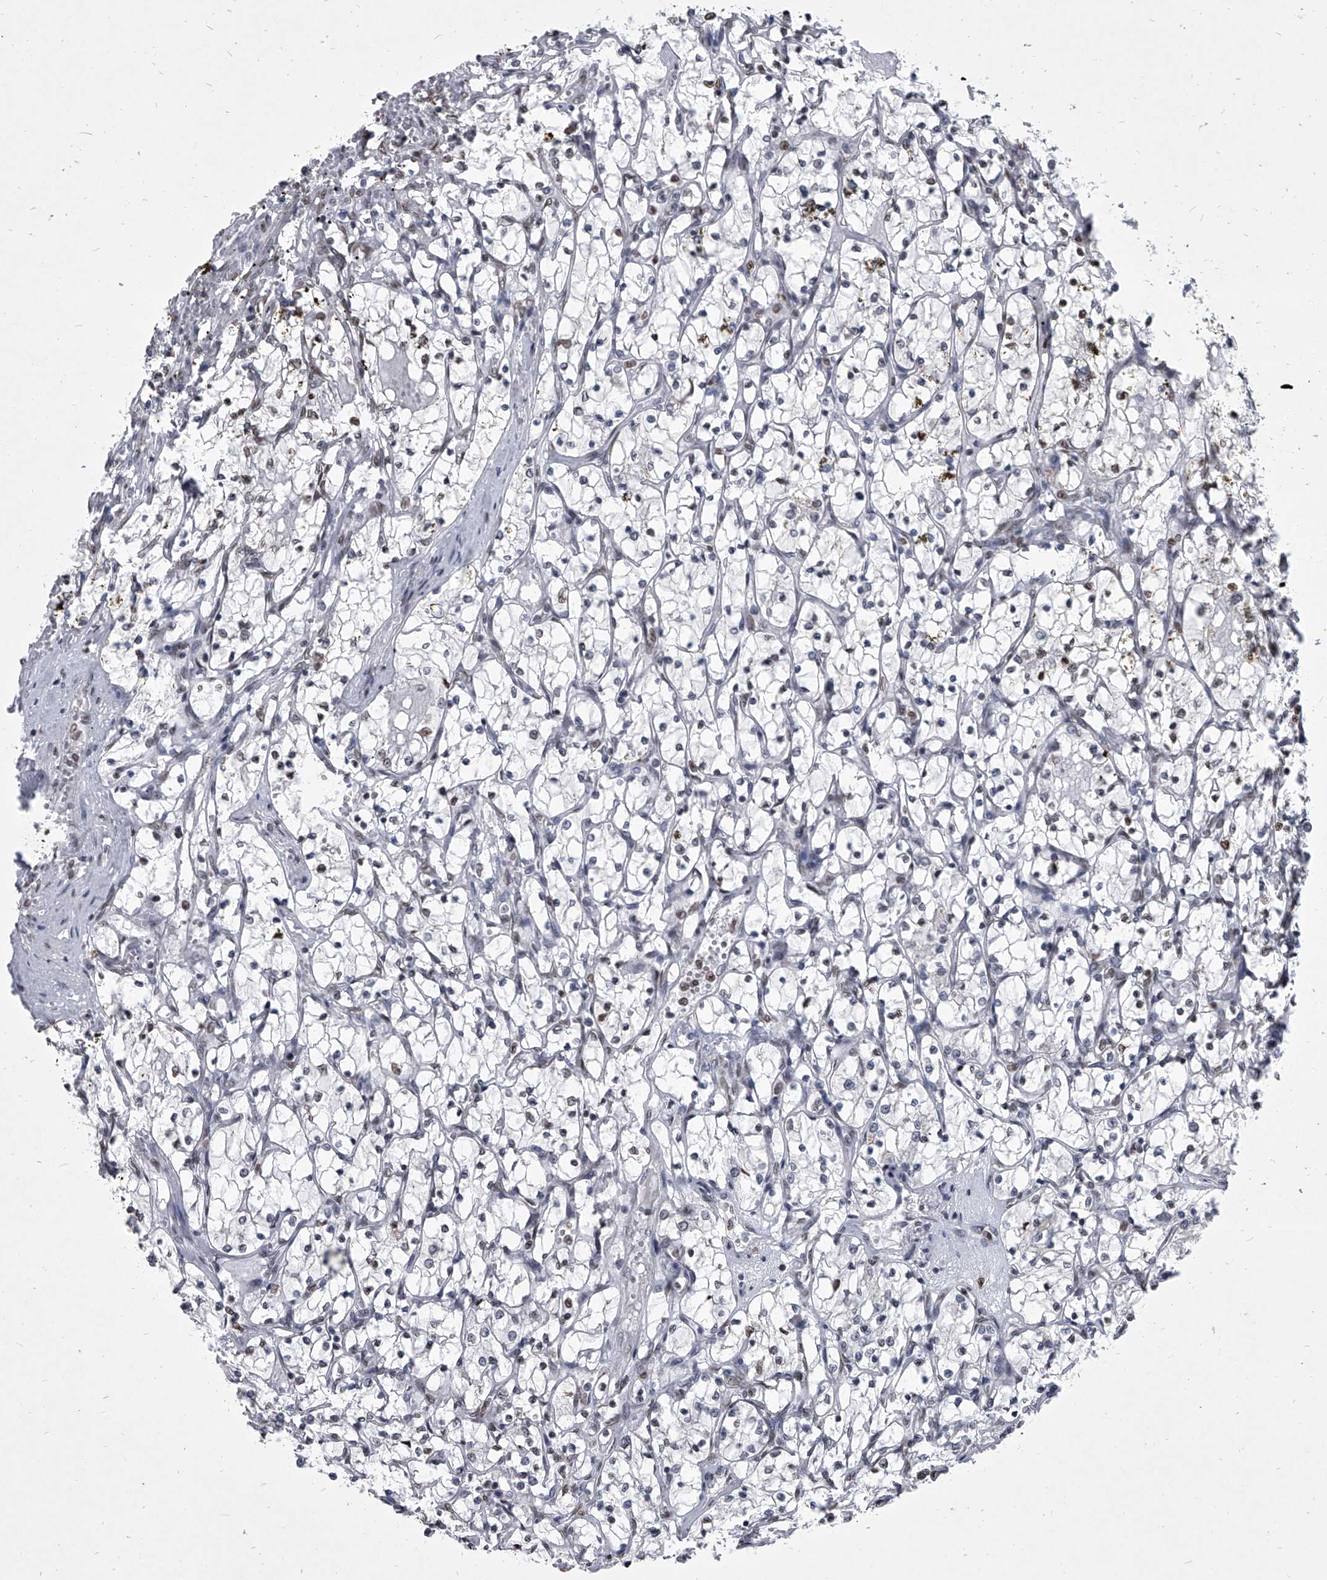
{"staining": {"intensity": "negative", "quantity": "none", "location": "none"}, "tissue": "renal cancer", "cell_type": "Tumor cells", "image_type": "cancer", "snomed": [{"axis": "morphology", "description": "Adenocarcinoma, NOS"}, {"axis": "topography", "description": "Kidney"}], "caption": "Immunohistochemistry (IHC) histopathology image of neoplastic tissue: renal adenocarcinoma stained with DAB reveals no significant protein staining in tumor cells. (DAB (3,3'-diaminobenzidine) IHC with hematoxylin counter stain).", "gene": "PPIL4", "patient": {"sex": "female", "age": 69}}